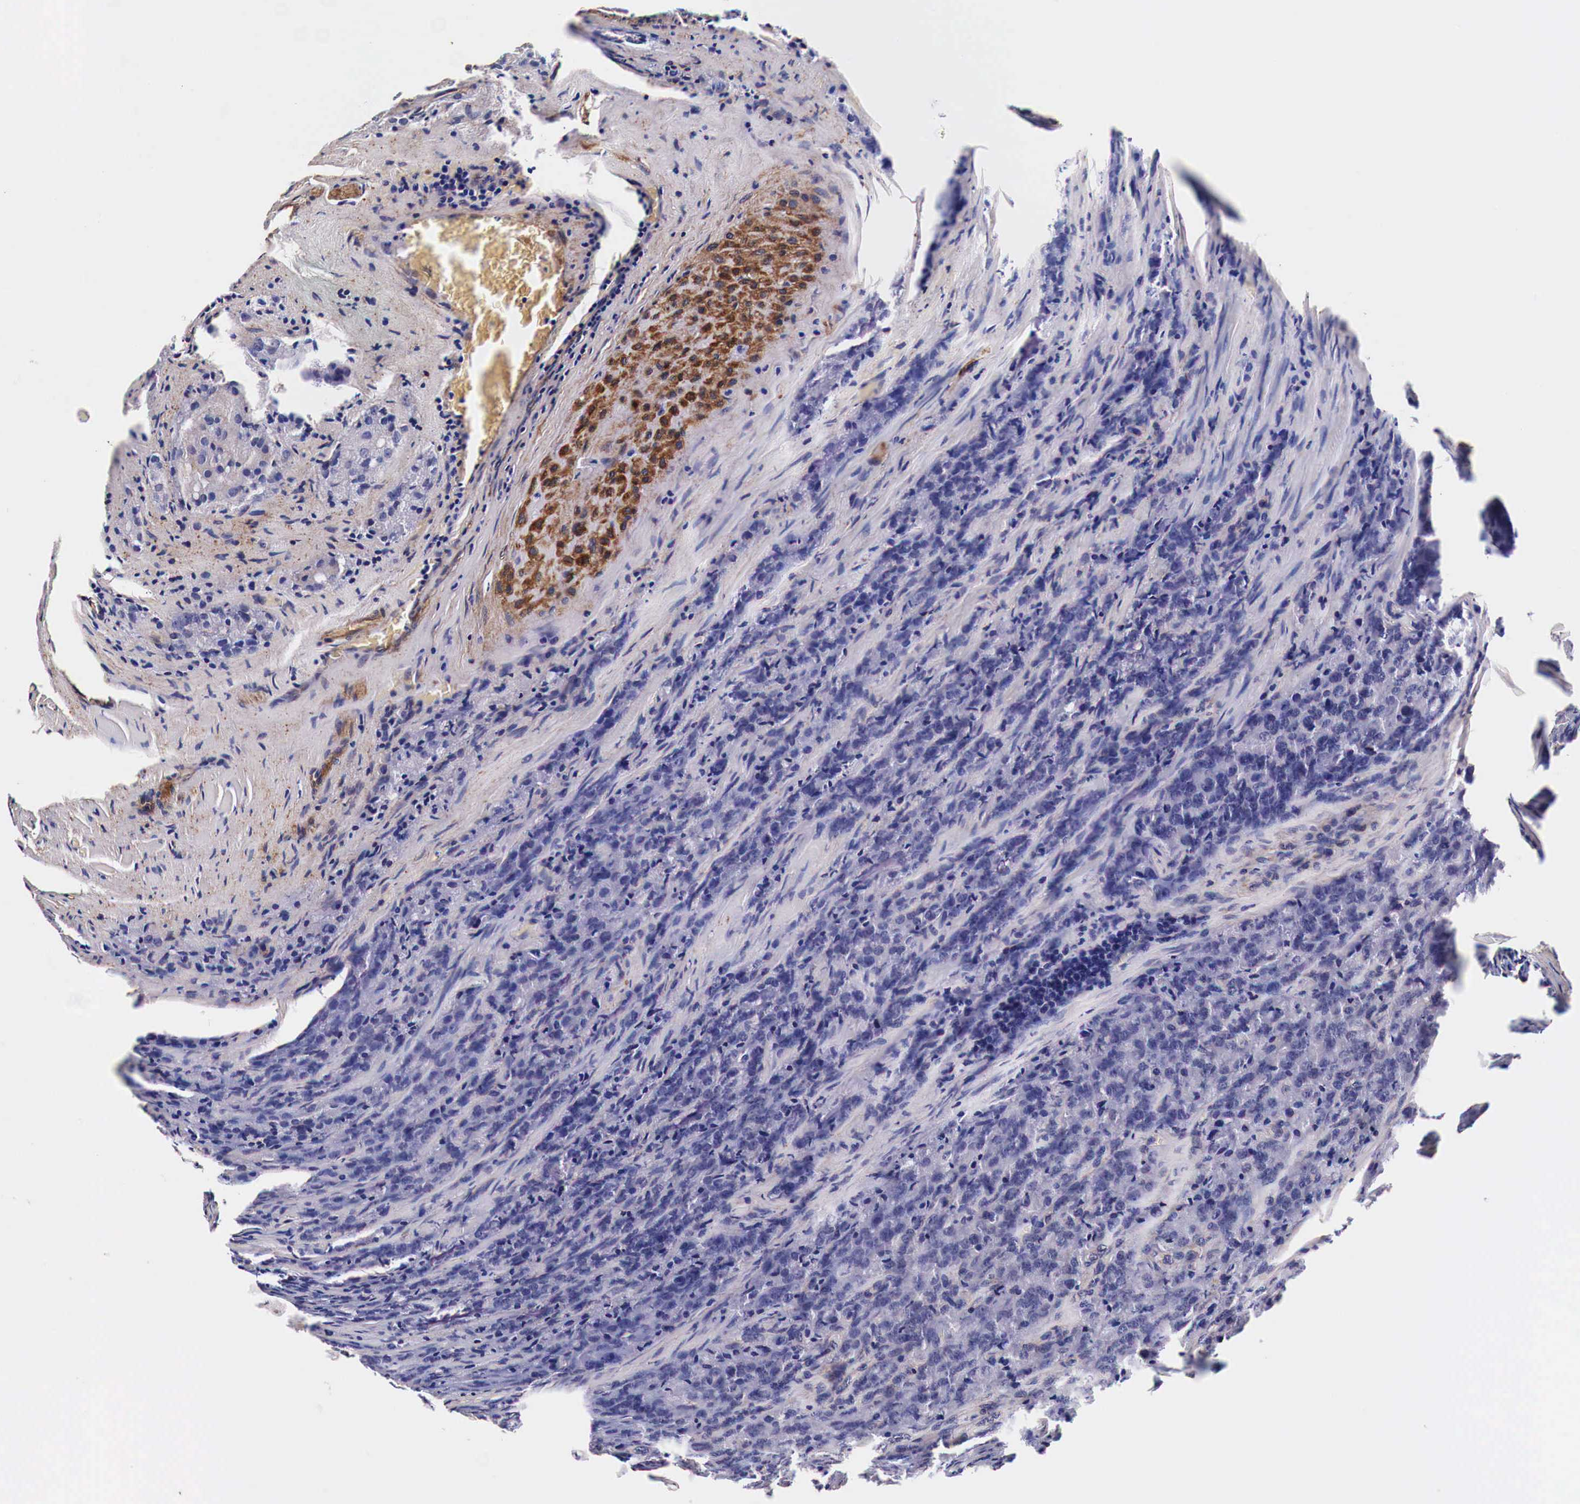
{"staining": {"intensity": "weak", "quantity": "<25%", "location": "cytoplasmic/membranous"}, "tissue": "prostate cancer", "cell_type": "Tumor cells", "image_type": "cancer", "snomed": [{"axis": "morphology", "description": "Adenocarcinoma, Medium grade"}, {"axis": "topography", "description": "Prostate"}], "caption": "The image reveals no staining of tumor cells in prostate cancer.", "gene": "HSPB1", "patient": {"sex": "male", "age": 60}}